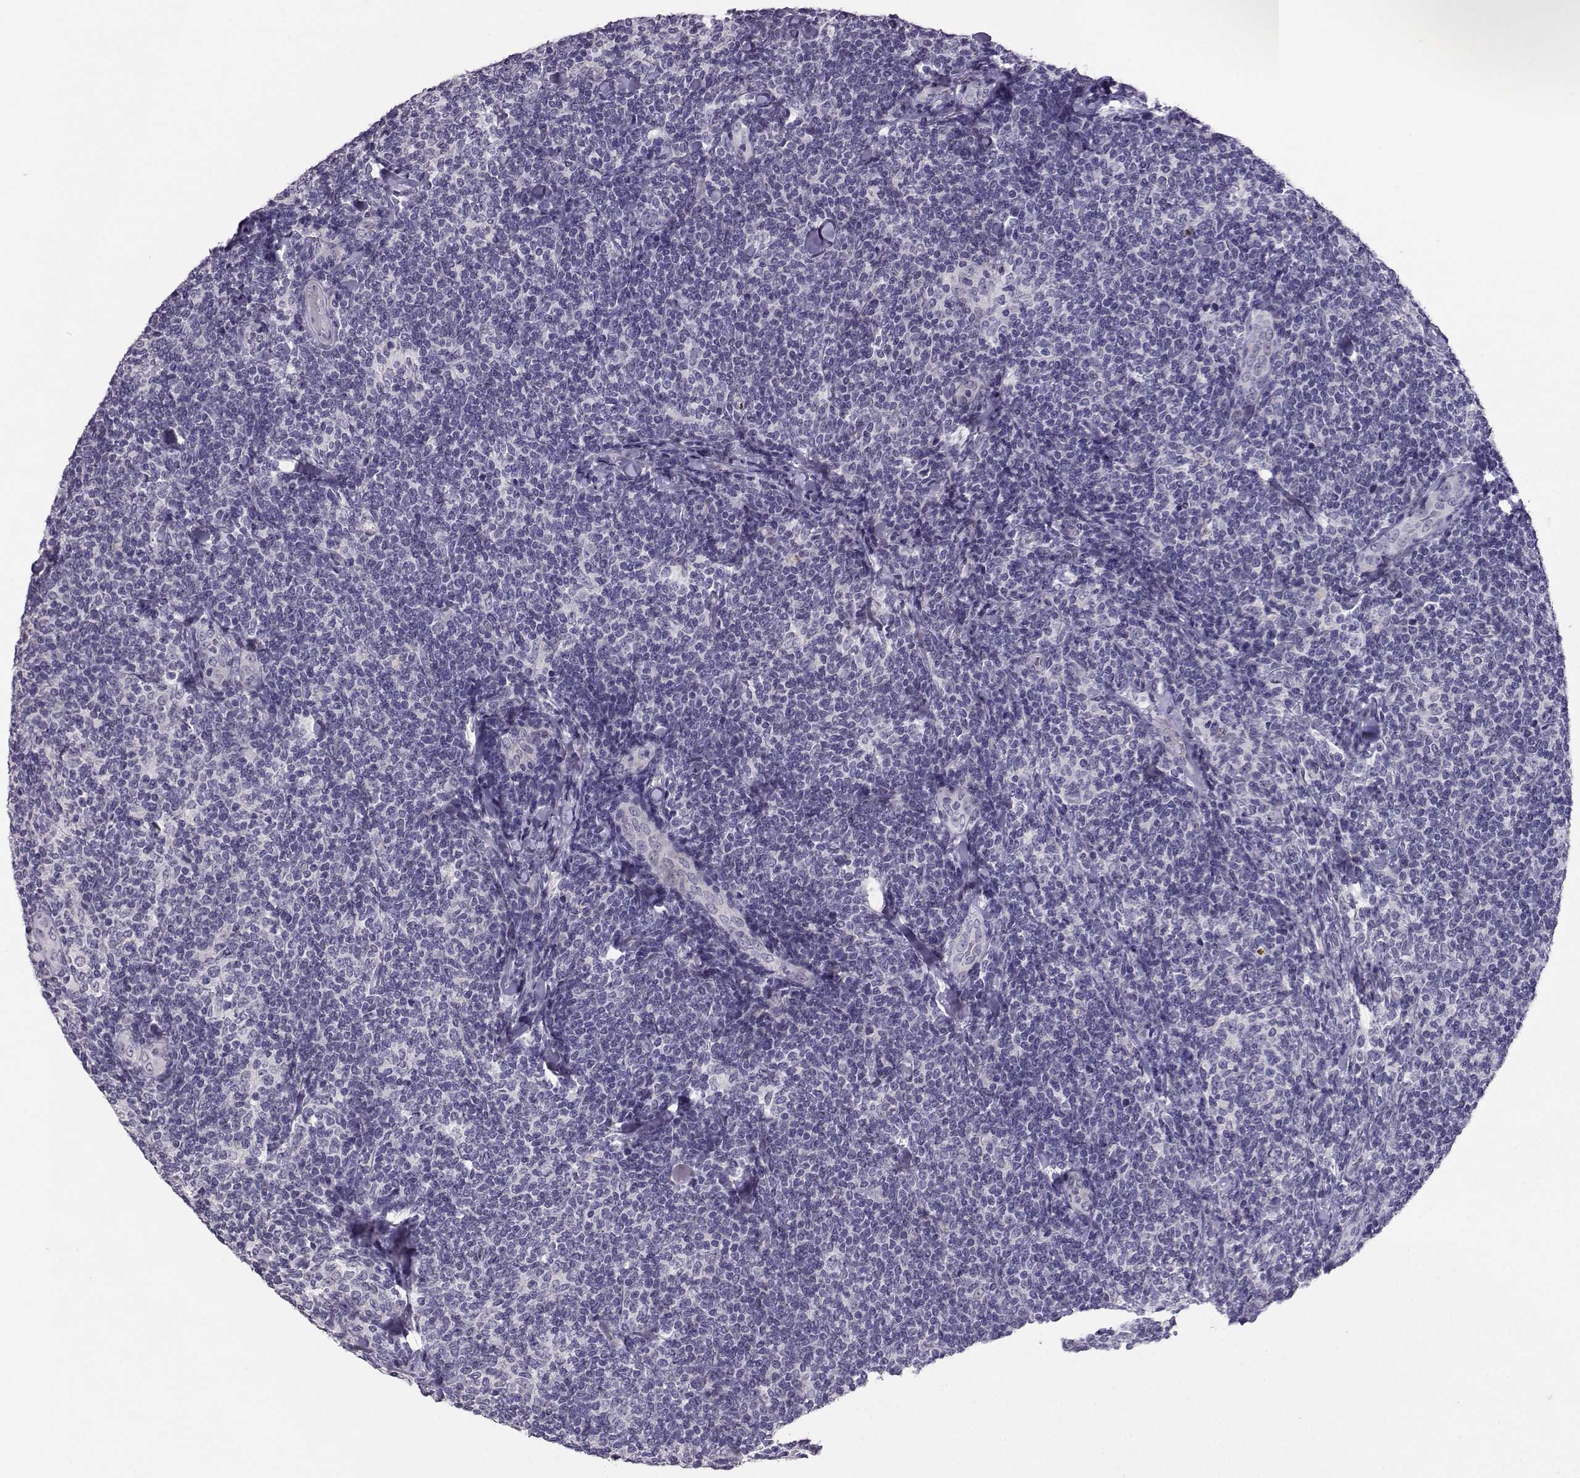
{"staining": {"intensity": "negative", "quantity": "none", "location": "none"}, "tissue": "lymphoma", "cell_type": "Tumor cells", "image_type": "cancer", "snomed": [{"axis": "morphology", "description": "Malignant lymphoma, non-Hodgkin's type, Low grade"}, {"axis": "topography", "description": "Lymph node"}], "caption": "Protein analysis of lymphoma reveals no significant positivity in tumor cells. (DAB immunohistochemistry with hematoxylin counter stain).", "gene": "CARTPT", "patient": {"sex": "female", "age": 56}}